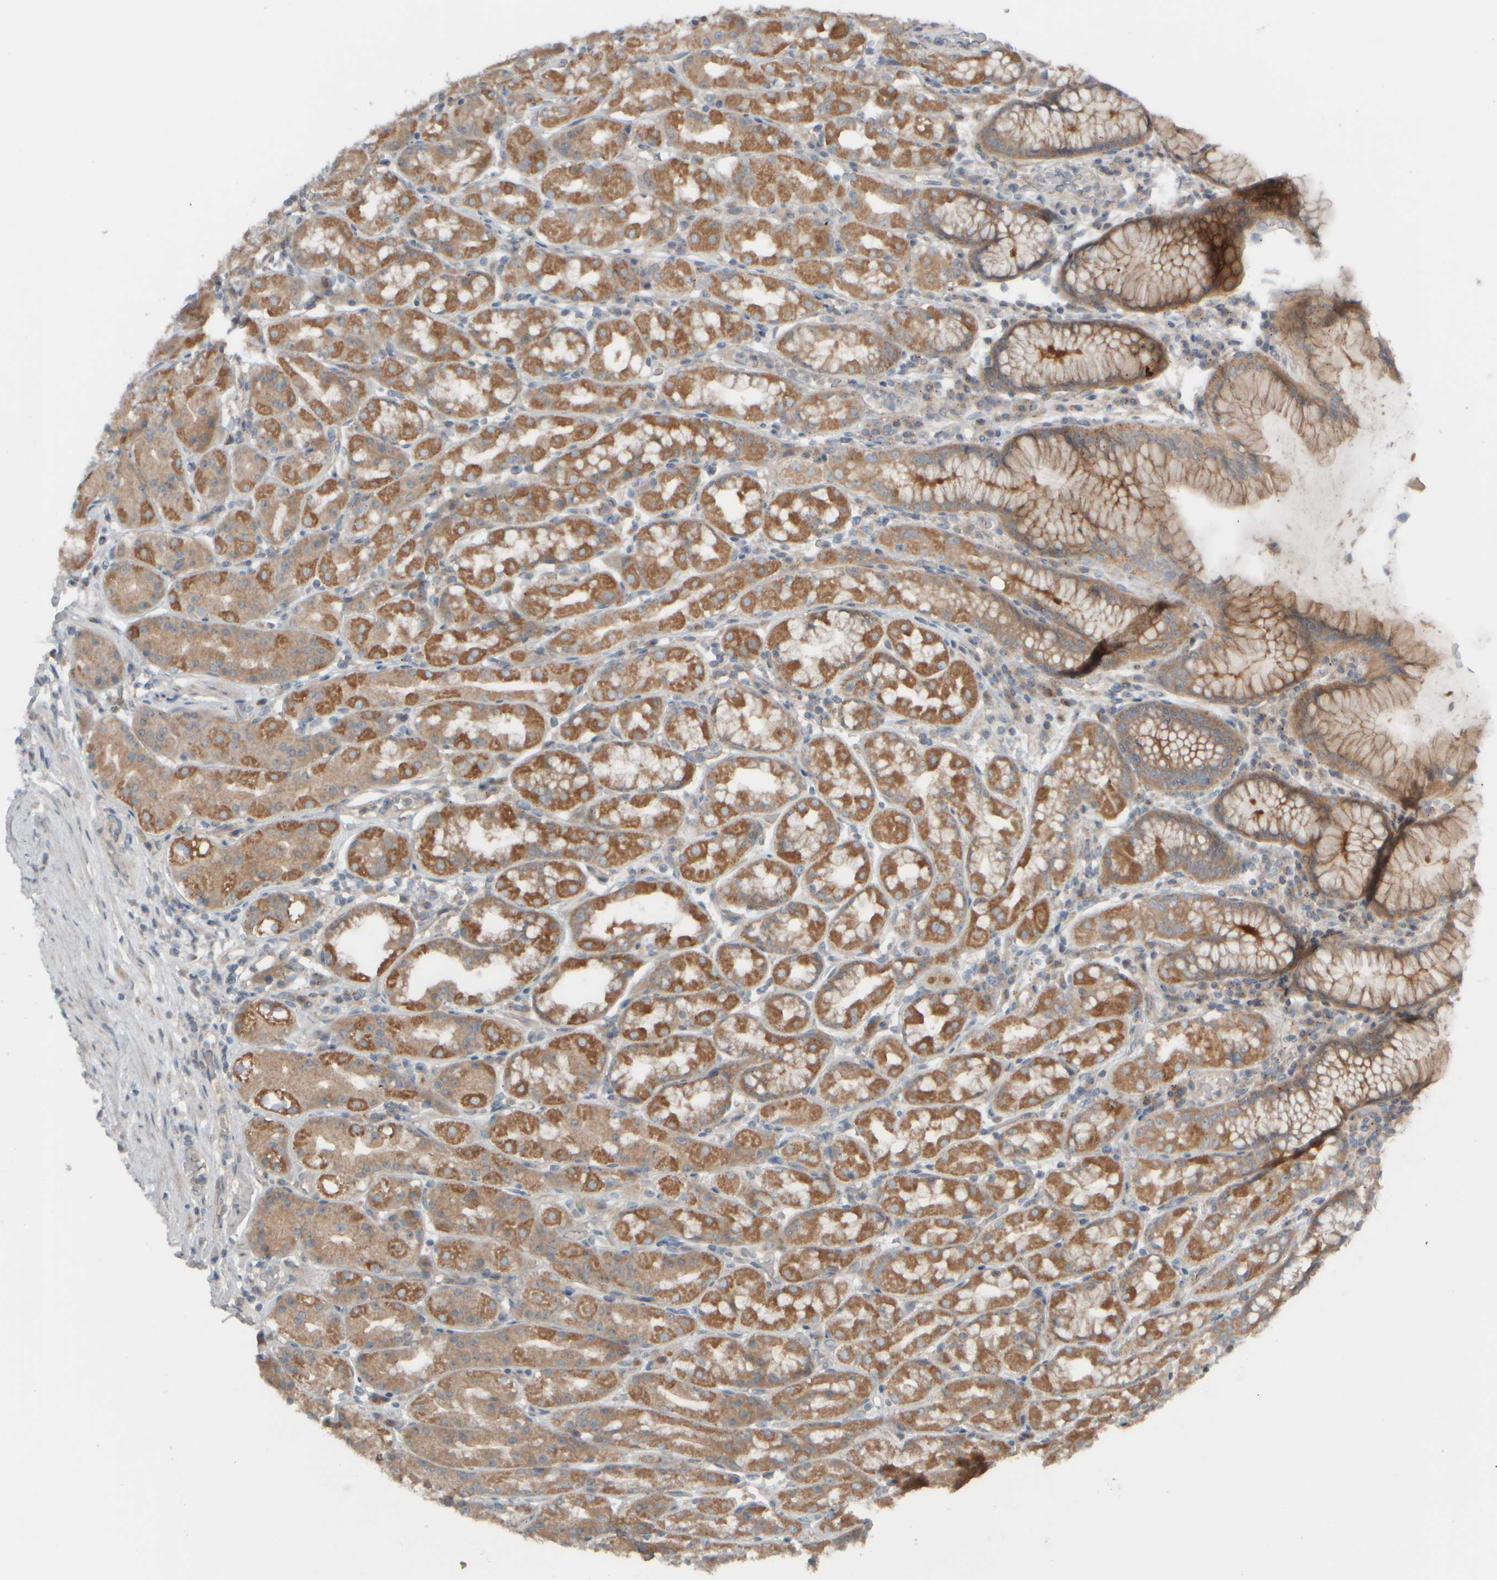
{"staining": {"intensity": "moderate", "quantity": "25%-75%", "location": "cytoplasmic/membranous"}, "tissue": "stomach", "cell_type": "Glandular cells", "image_type": "normal", "snomed": [{"axis": "morphology", "description": "Normal tissue, NOS"}, {"axis": "topography", "description": "Stomach, lower"}], "caption": "IHC (DAB) staining of unremarkable stomach shows moderate cytoplasmic/membranous protein staining in approximately 25%-75% of glandular cells.", "gene": "HGS", "patient": {"sex": "female", "age": 56}}